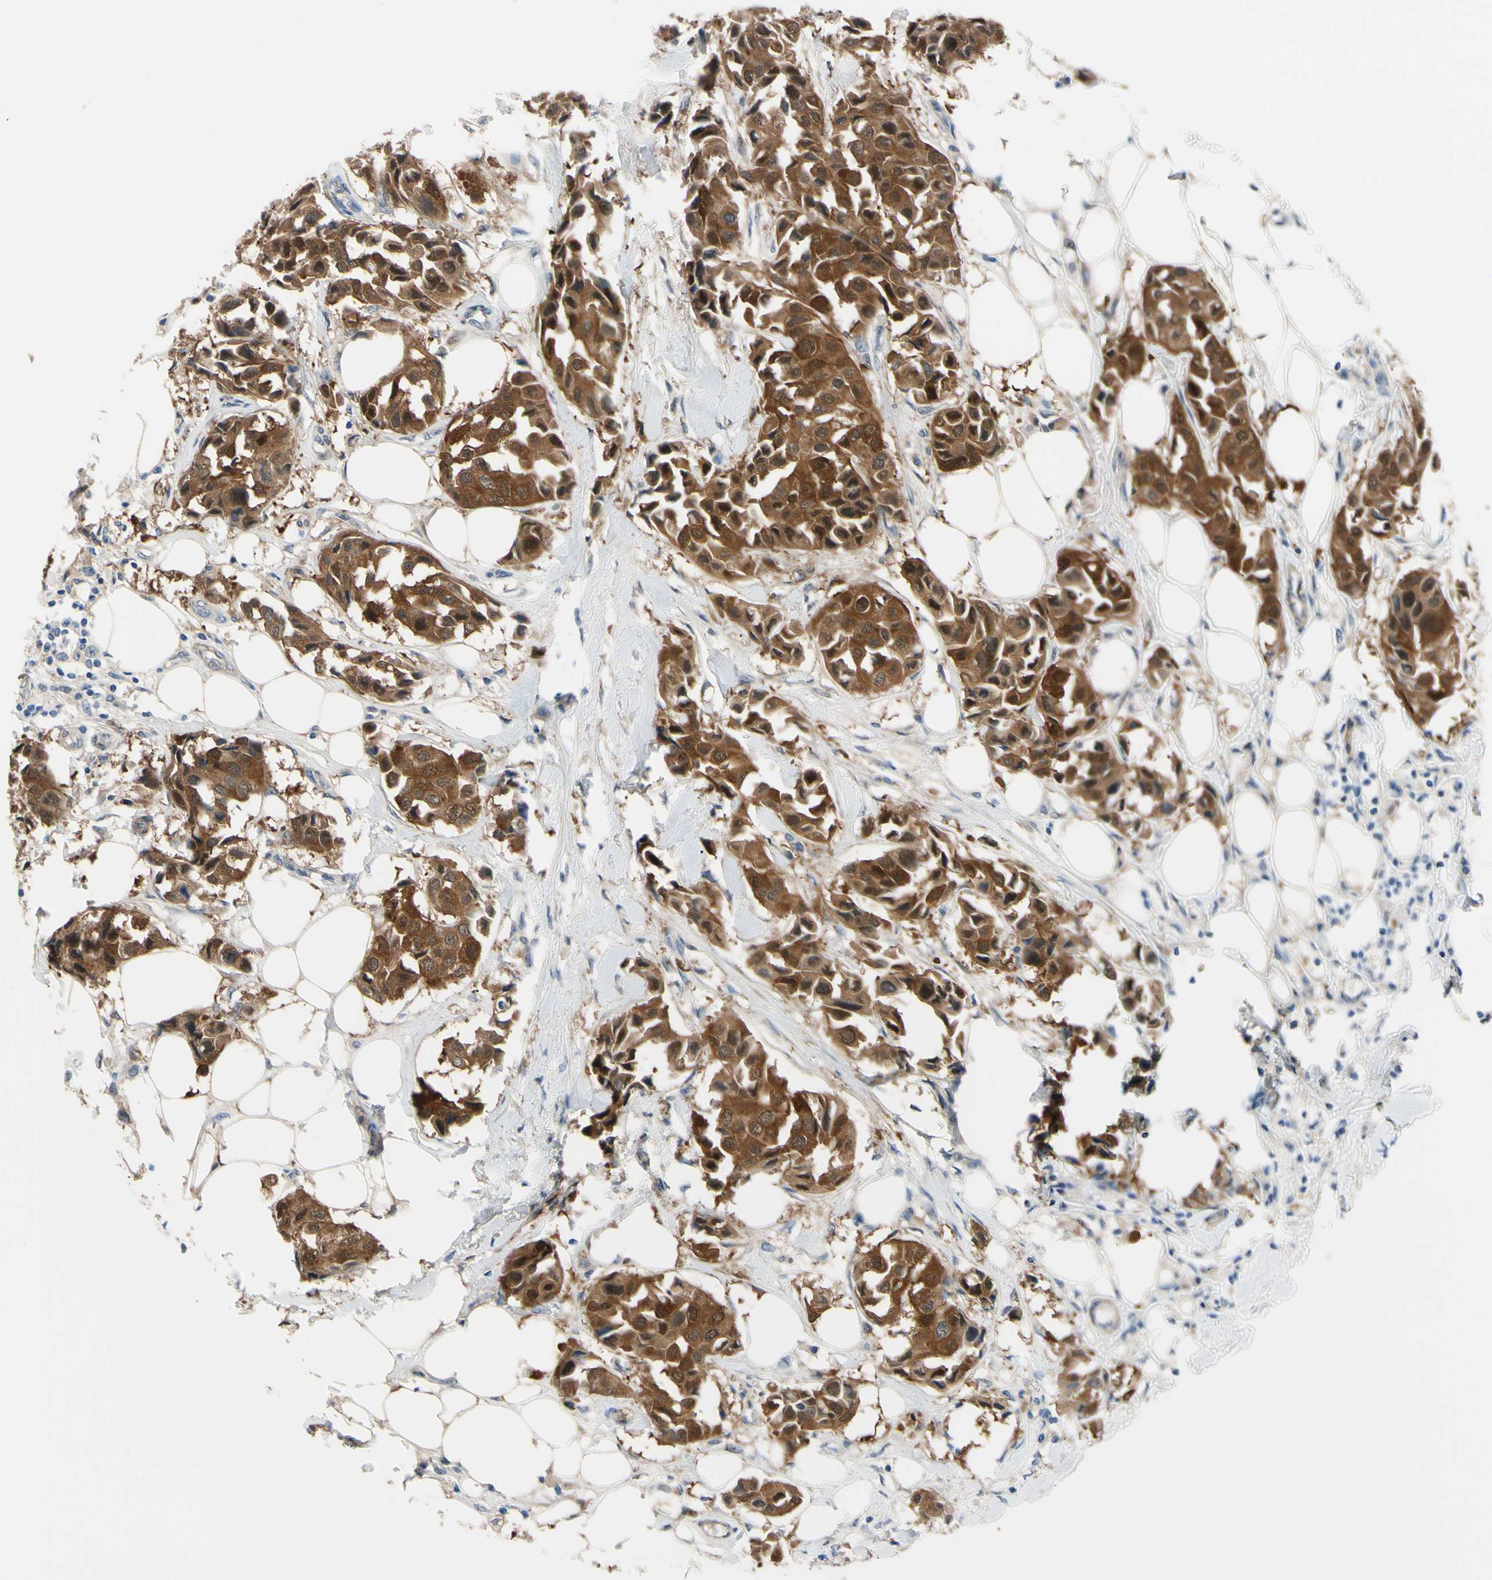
{"staining": {"intensity": "strong", "quantity": ">75%", "location": "cytoplasmic/membranous,nuclear"}, "tissue": "breast cancer", "cell_type": "Tumor cells", "image_type": "cancer", "snomed": [{"axis": "morphology", "description": "Duct carcinoma"}, {"axis": "topography", "description": "Breast"}], "caption": "This is an image of immunohistochemistry staining of breast intraductal carcinoma, which shows strong positivity in the cytoplasmic/membranous and nuclear of tumor cells.", "gene": "NOL3", "patient": {"sex": "female", "age": 80}}